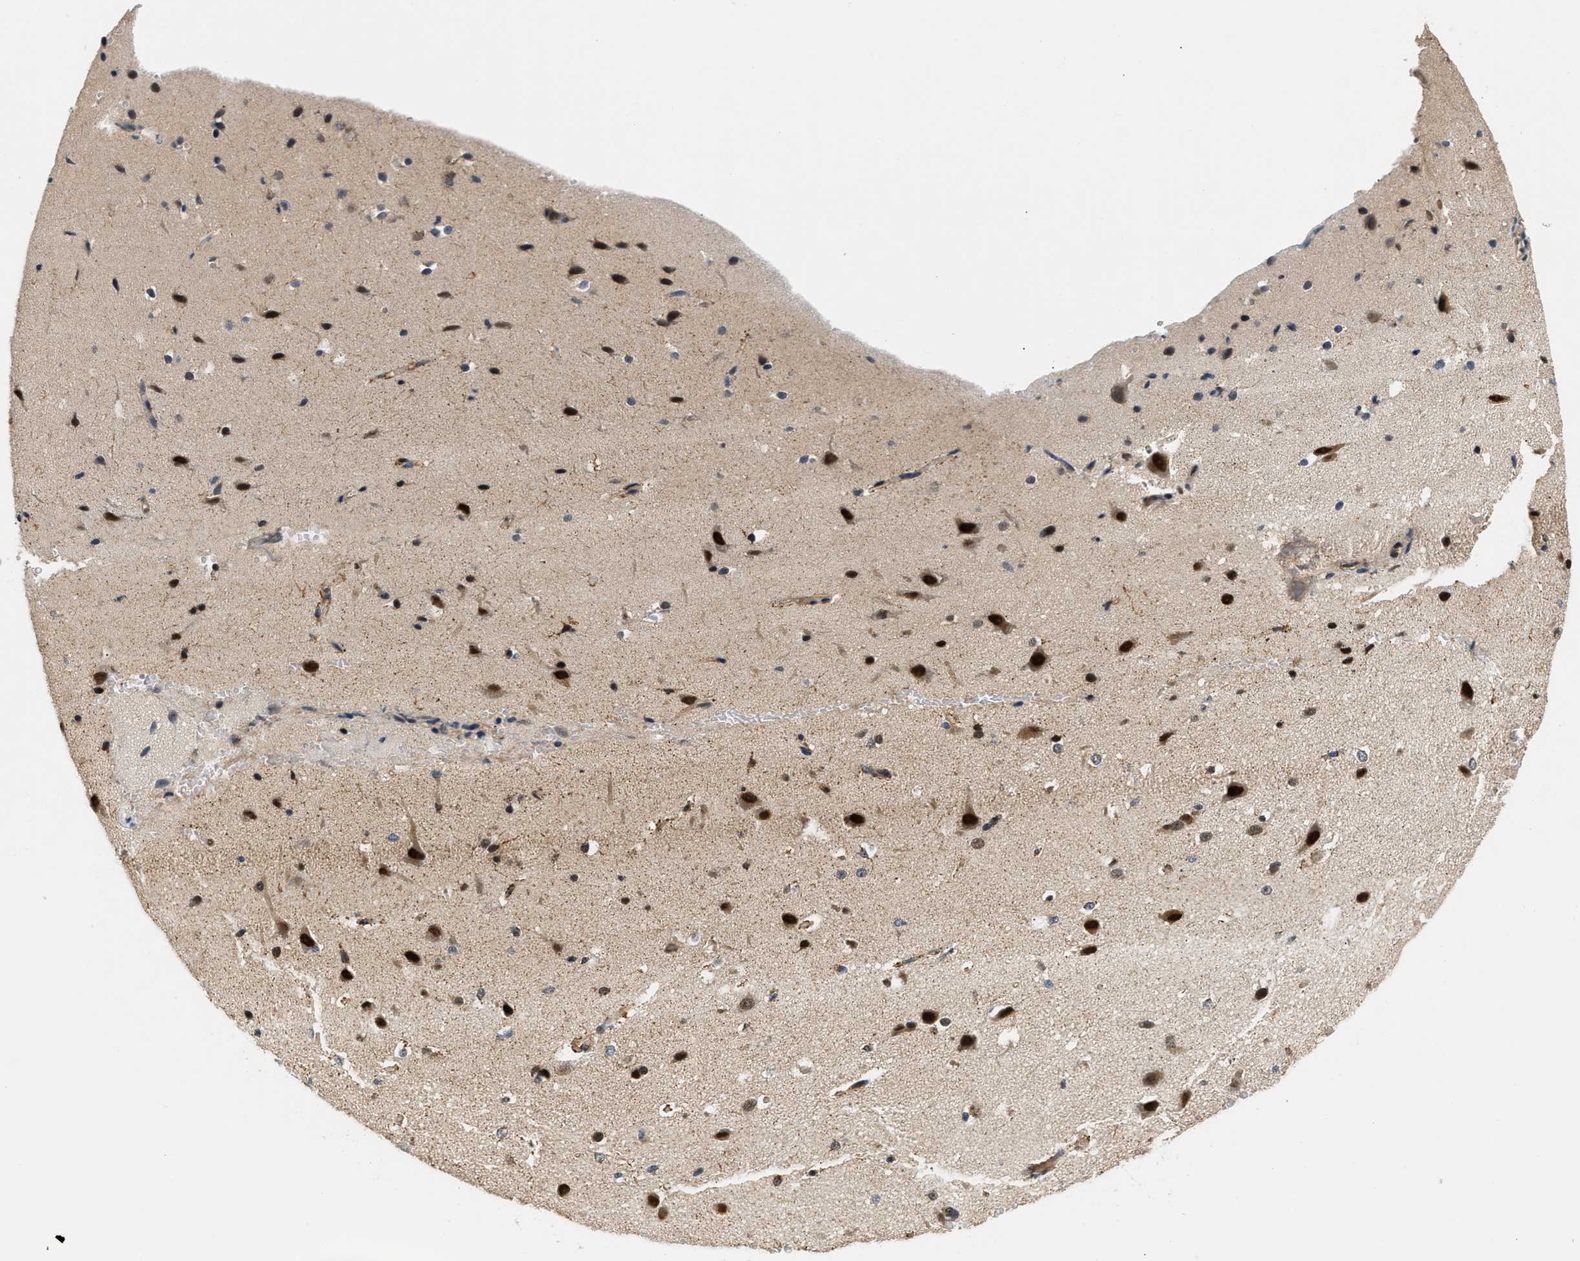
{"staining": {"intensity": "negative", "quantity": "none", "location": "none"}, "tissue": "cerebral cortex", "cell_type": "Endothelial cells", "image_type": "normal", "snomed": [{"axis": "morphology", "description": "Normal tissue, NOS"}, {"axis": "morphology", "description": "Developmental malformation"}, {"axis": "topography", "description": "Cerebral cortex"}], "caption": "The immunohistochemistry micrograph has no significant positivity in endothelial cells of cerebral cortex. (DAB immunohistochemistry with hematoxylin counter stain).", "gene": "LARP6", "patient": {"sex": "female", "age": 30}}